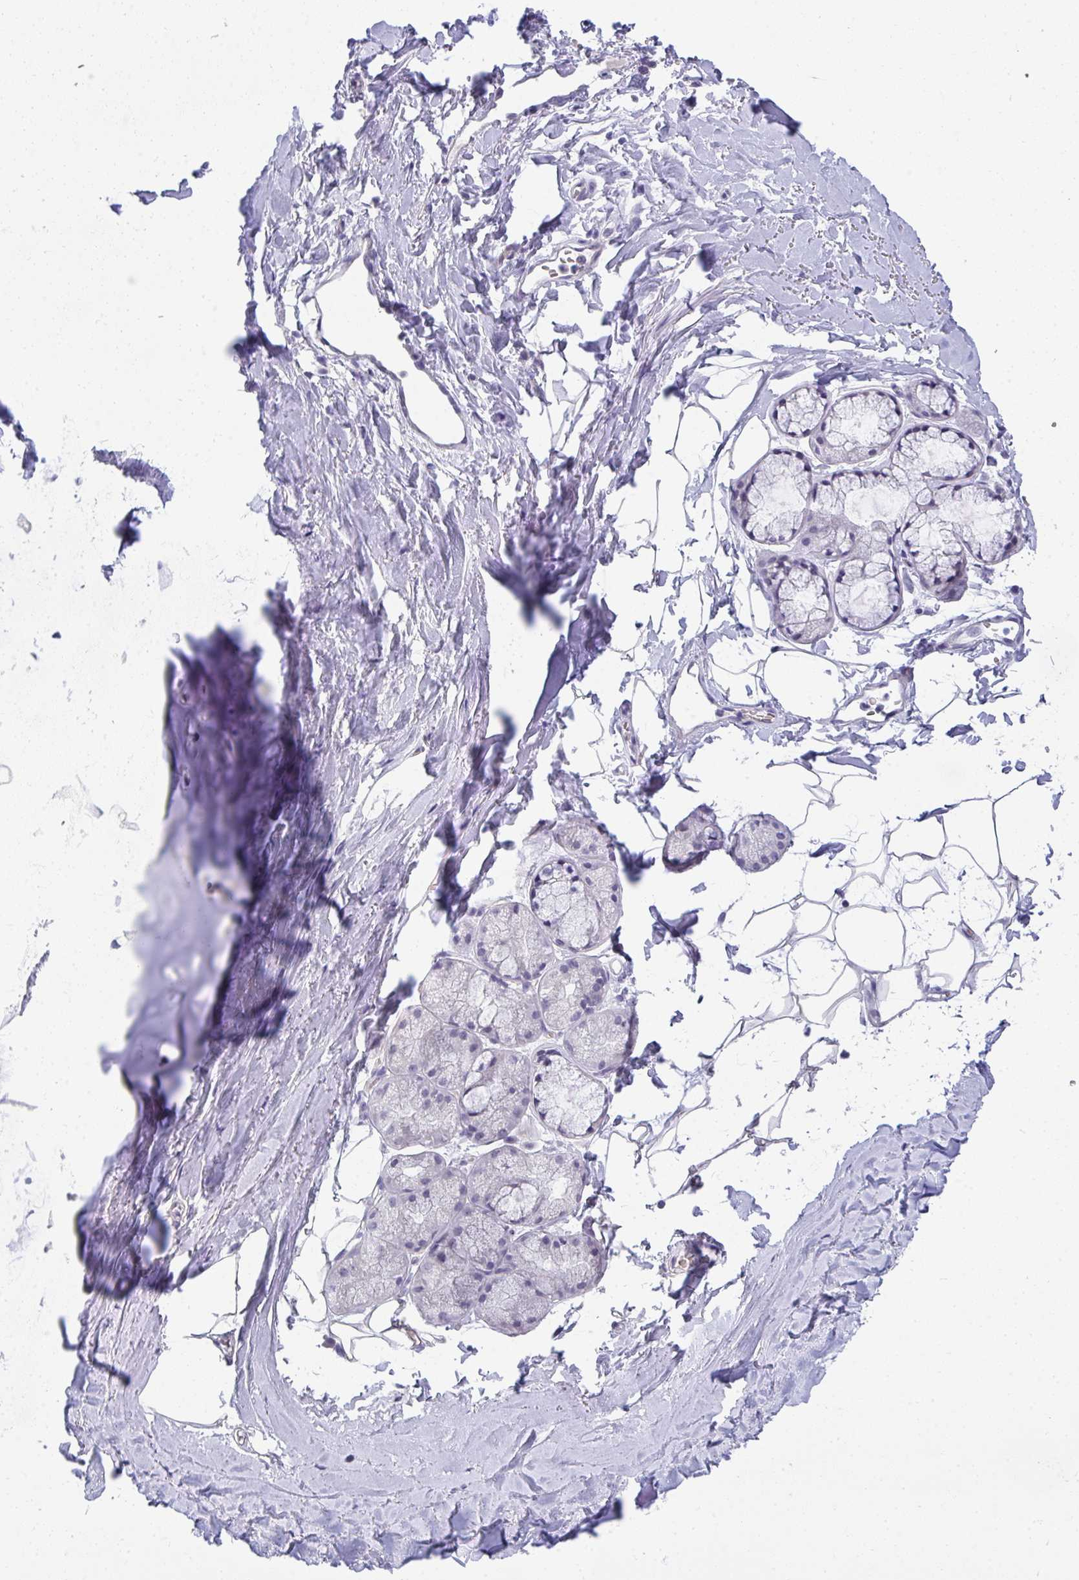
{"staining": {"intensity": "negative", "quantity": "none", "location": "none"}, "tissue": "adipose tissue", "cell_type": "Adipocytes", "image_type": "normal", "snomed": [{"axis": "morphology", "description": "Normal tissue, NOS"}, {"axis": "topography", "description": "Lymph node"}, {"axis": "topography", "description": "Cartilage tissue"}, {"axis": "topography", "description": "Bronchus"}], "caption": "Immunohistochemistry (IHC) image of benign human adipose tissue stained for a protein (brown), which exhibits no expression in adipocytes. Nuclei are stained in blue.", "gene": "TMEM82", "patient": {"sex": "female", "age": 70}}